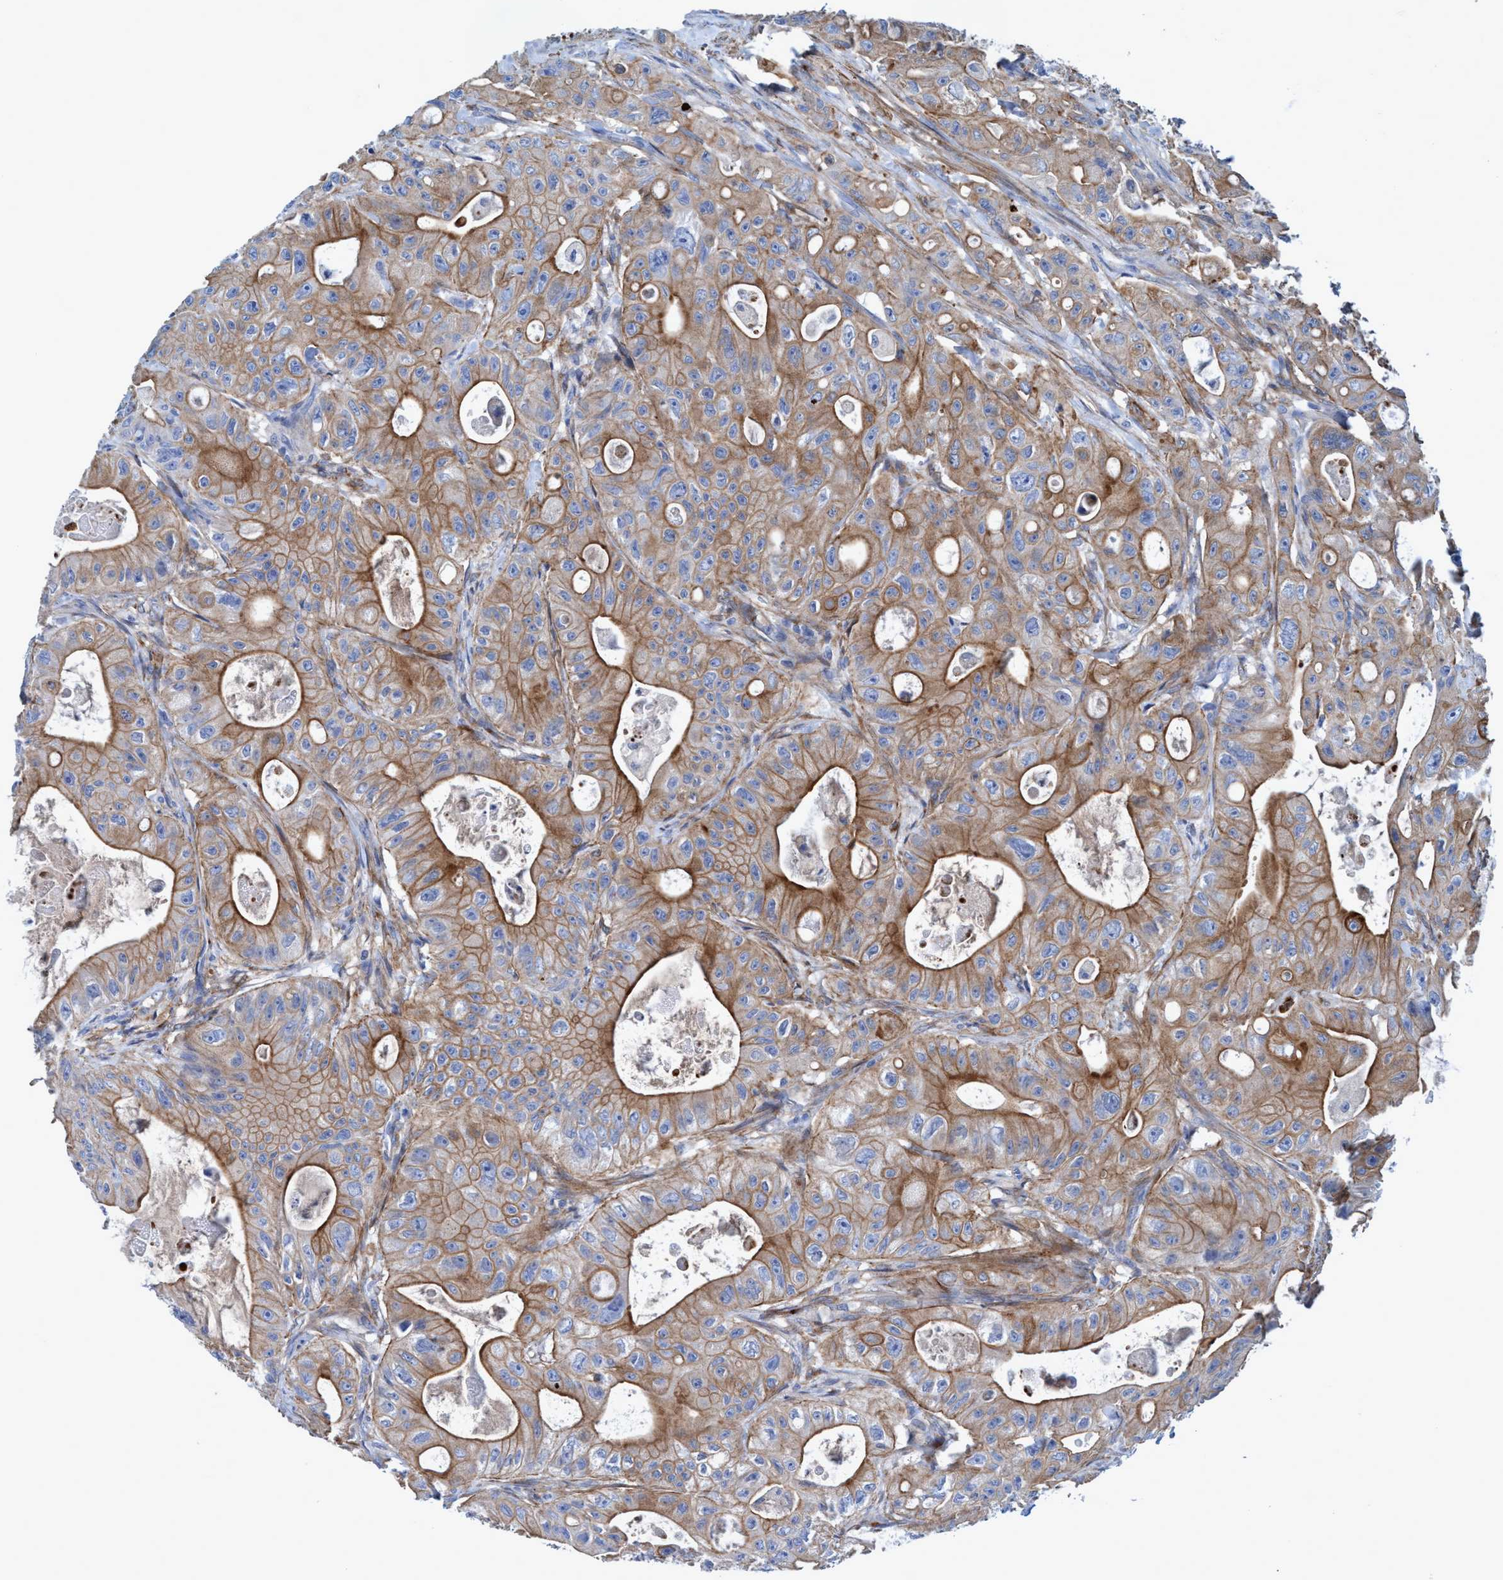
{"staining": {"intensity": "moderate", "quantity": ">75%", "location": "cytoplasmic/membranous"}, "tissue": "colorectal cancer", "cell_type": "Tumor cells", "image_type": "cancer", "snomed": [{"axis": "morphology", "description": "Adenocarcinoma, NOS"}, {"axis": "topography", "description": "Colon"}], "caption": "Protein expression analysis of colorectal cancer (adenocarcinoma) shows moderate cytoplasmic/membranous expression in approximately >75% of tumor cells.", "gene": "GULP1", "patient": {"sex": "female", "age": 46}}